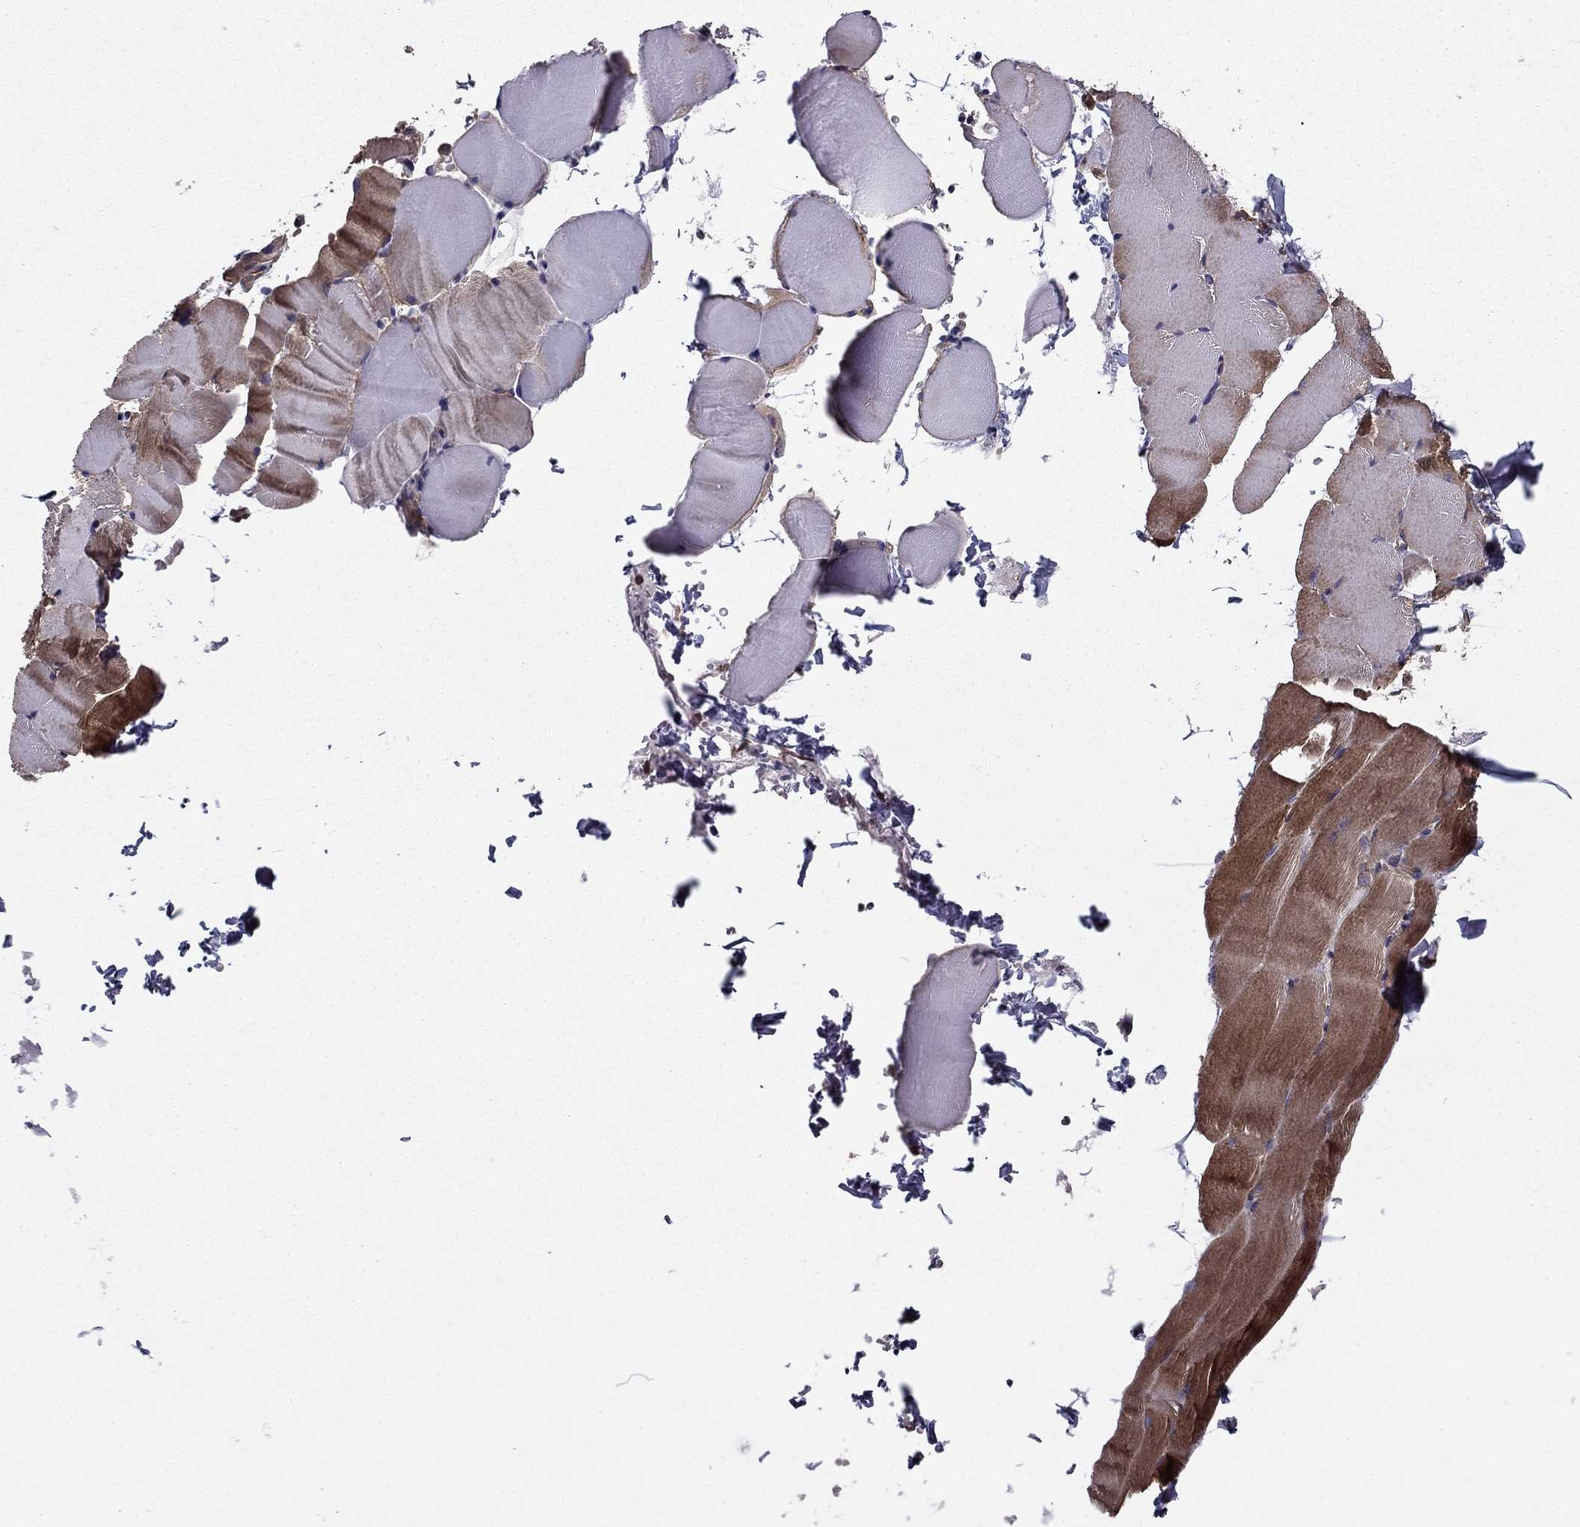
{"staining": {"intensity": "moderate", "quantity": "25%-75%", "location": "cytoplasmic/membranous"}, "tissue": "skeletal muscle", "cell_type": "Myocytes", "image_type": "normal", "snomed": [{"axis": "morphology", "description": "Normal tissue, NOS"}, {"axis": "topography", "description": "Skeletal muscle"}], "caption": "Immunohistochemical staining of benign human skeletal muscle exhibits 25%-75% levels of moderate cytoplasmic/membranous protein expression in about 25%-75% of myocytes.", "gene": "SHMT1", "patient": {"sex": "female", "age": 37}}